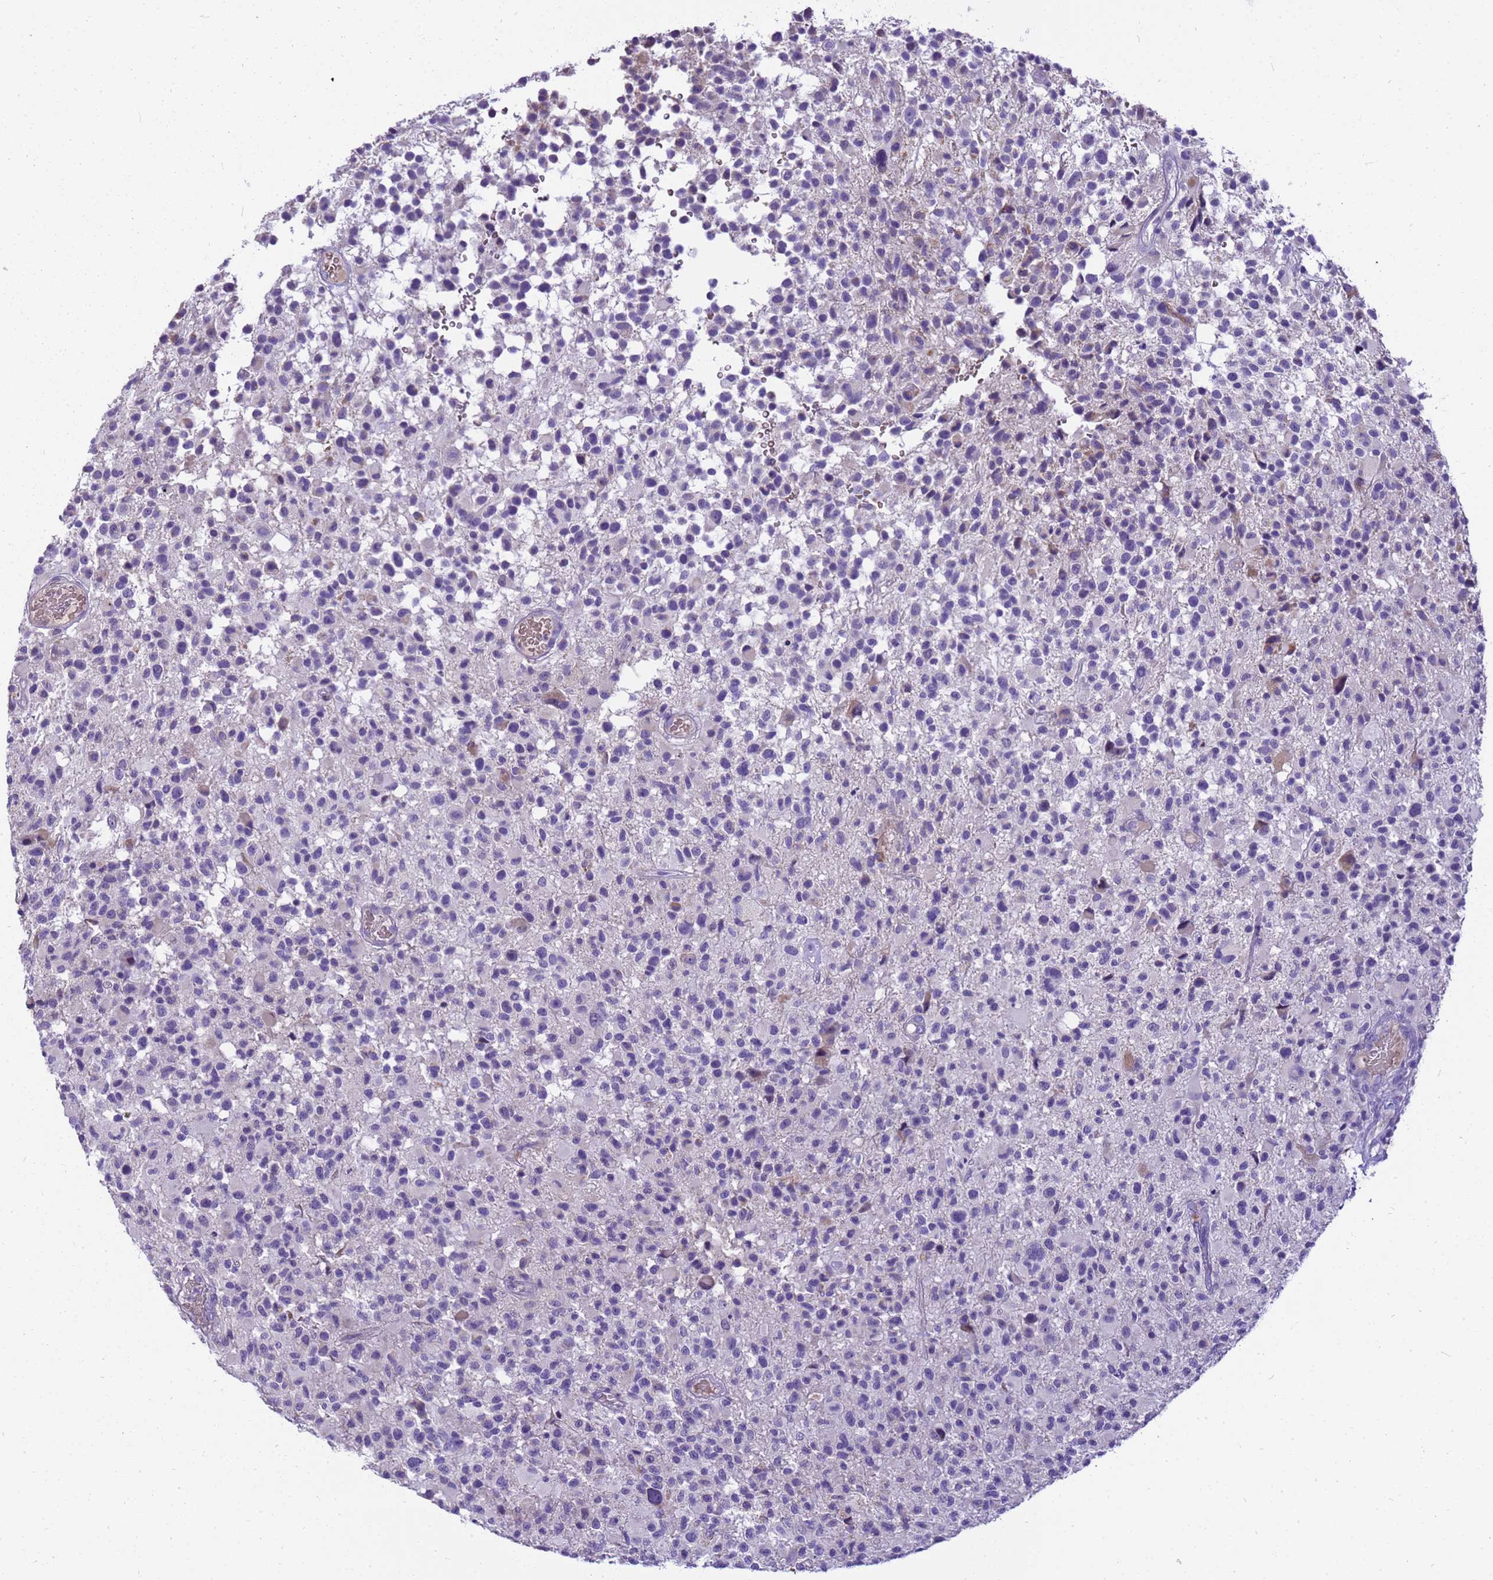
{"staining": {"intensity": "negative", "quantity": "none", "location": "none"}, "tissue": "glioma", "cell_type": "Tumor cells", "image_type": "cancer", "snomed": [{"axis": "morphology", "description": "Glioma, malignant, High grade"}, {"axis": "morphology", "description": "Glioblastoma, NOS"}, {"axis": "topography", "description": "Brain"}], "caption": "This is an immunohistochemistry (IHC) image of high-grade glioma (malignant). There is no expression in tumor cells.", "gene": "PIEZO2", "patient": {"sex": "male", "age": 60}}